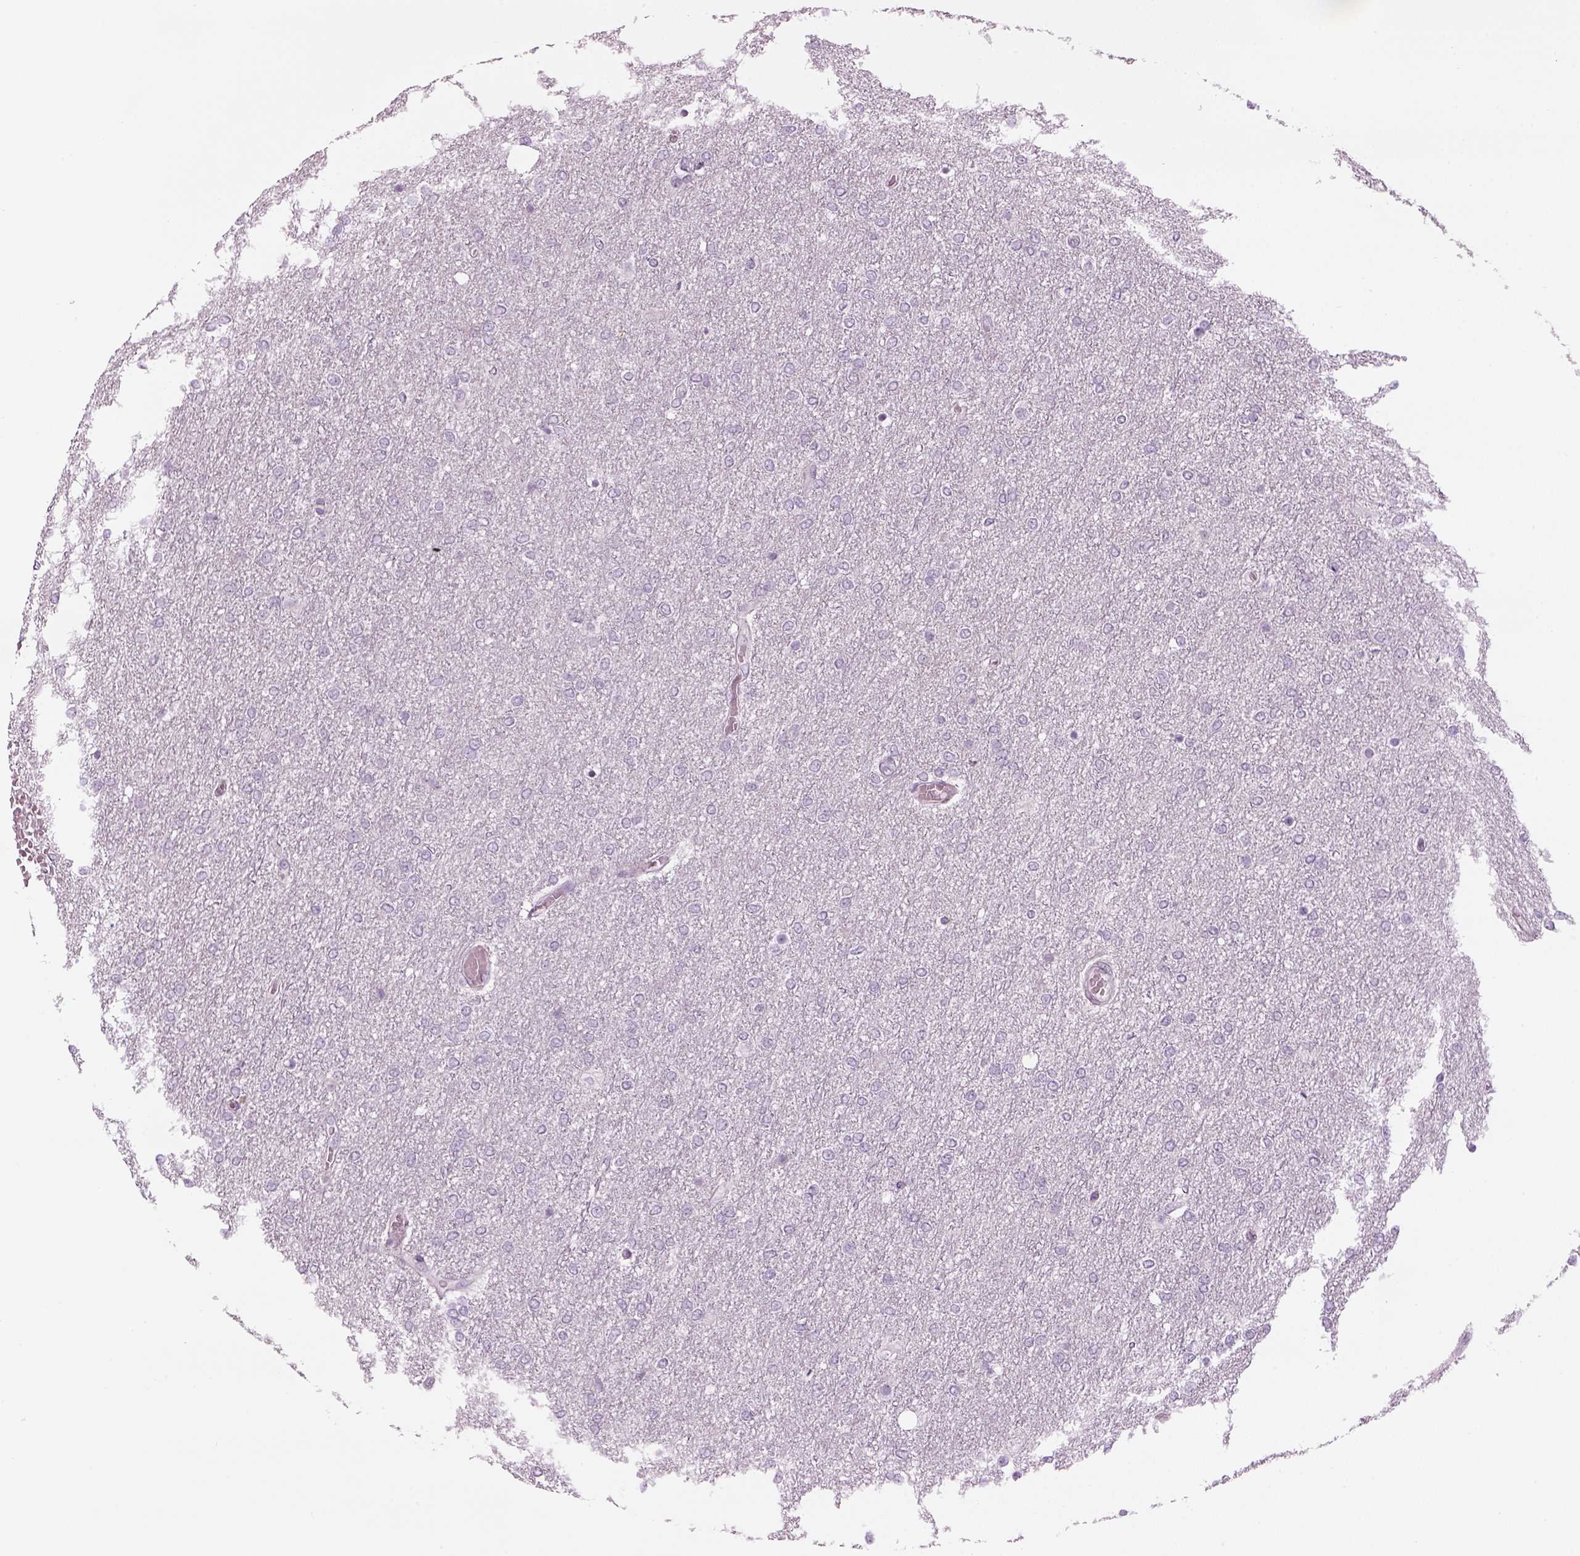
{"staining": {"intensity": "negative", "quantity": "none", "location": "none"}, "tissue": "glioma", "cell_type": "Tumor cells", "image_type": "cancer", "snomed": [{"axis": "morphology", "description": "Glioma, malignant, High grade"}, {"axis": "topography", "description": "Brain"}], "caption": "A micrograph of human glioma is negative for staining in tumor cells. The staining is performed using DAB (3,3'-diaminobenzidine) brown chromogen with nuclei counter-stained in using hematoxylin.", "gene": "LRRIQ3", "patient": {"sex": "female", "age": 61}}